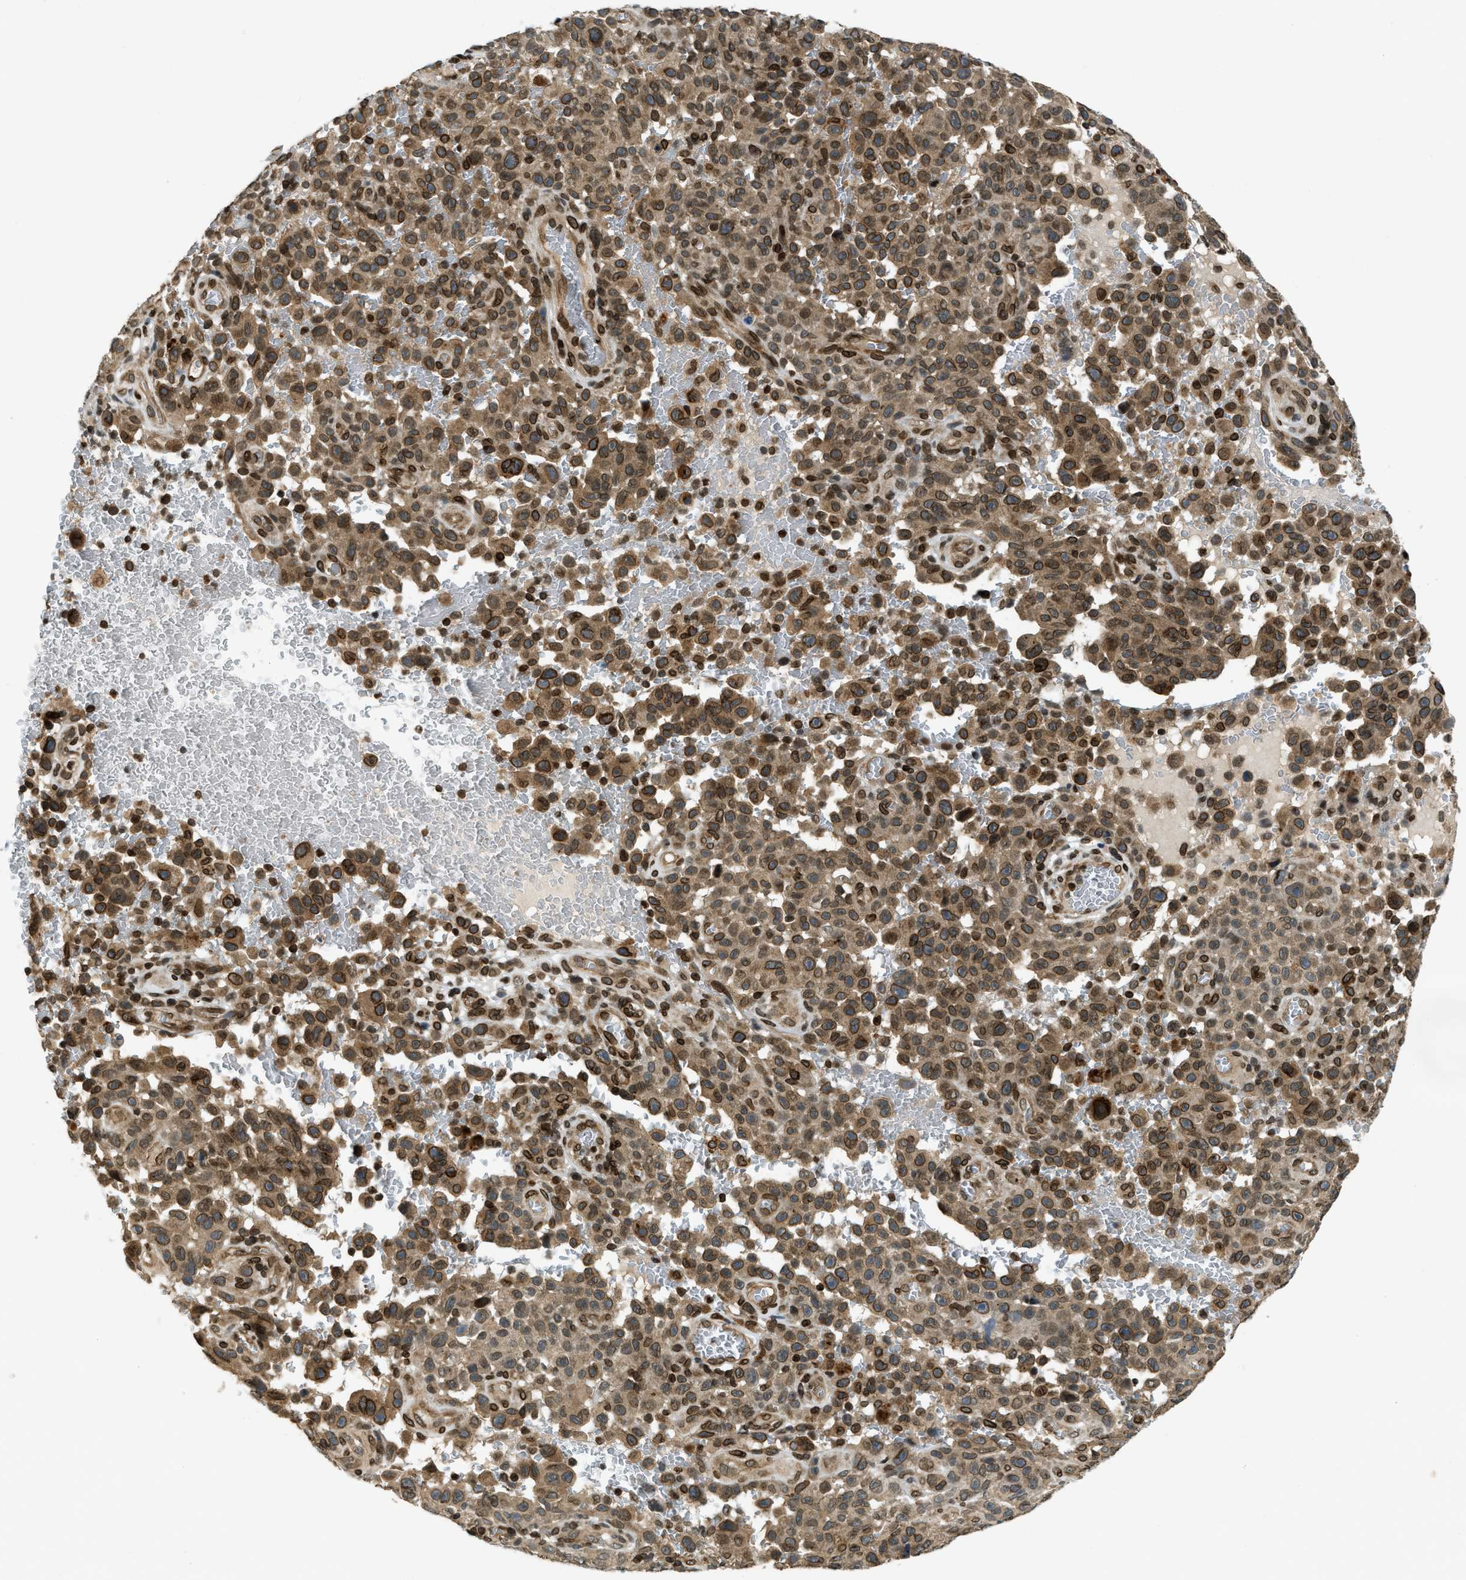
{"staining": {"intensity": "moderate", "quantity": ">75%", "location": "cytoplasmic/membranous,nuclear"}, "tissue": "melanoma", "cell_type": "Tumor cells", "image_type": "cancer", "snomed": [{"axis": "morphology", "description": "Malignant melanoma, NOS"}, {"axis": "topography", "description": "Skin"}], "caption": "Tumor cells exhibit medium levels of moderate cytoplasmic/membranous and nuclear staining in approximately >75% of cells in melanoma.", "gene": "SYNE1", "patient": {"sex": "female", "age": 82}}